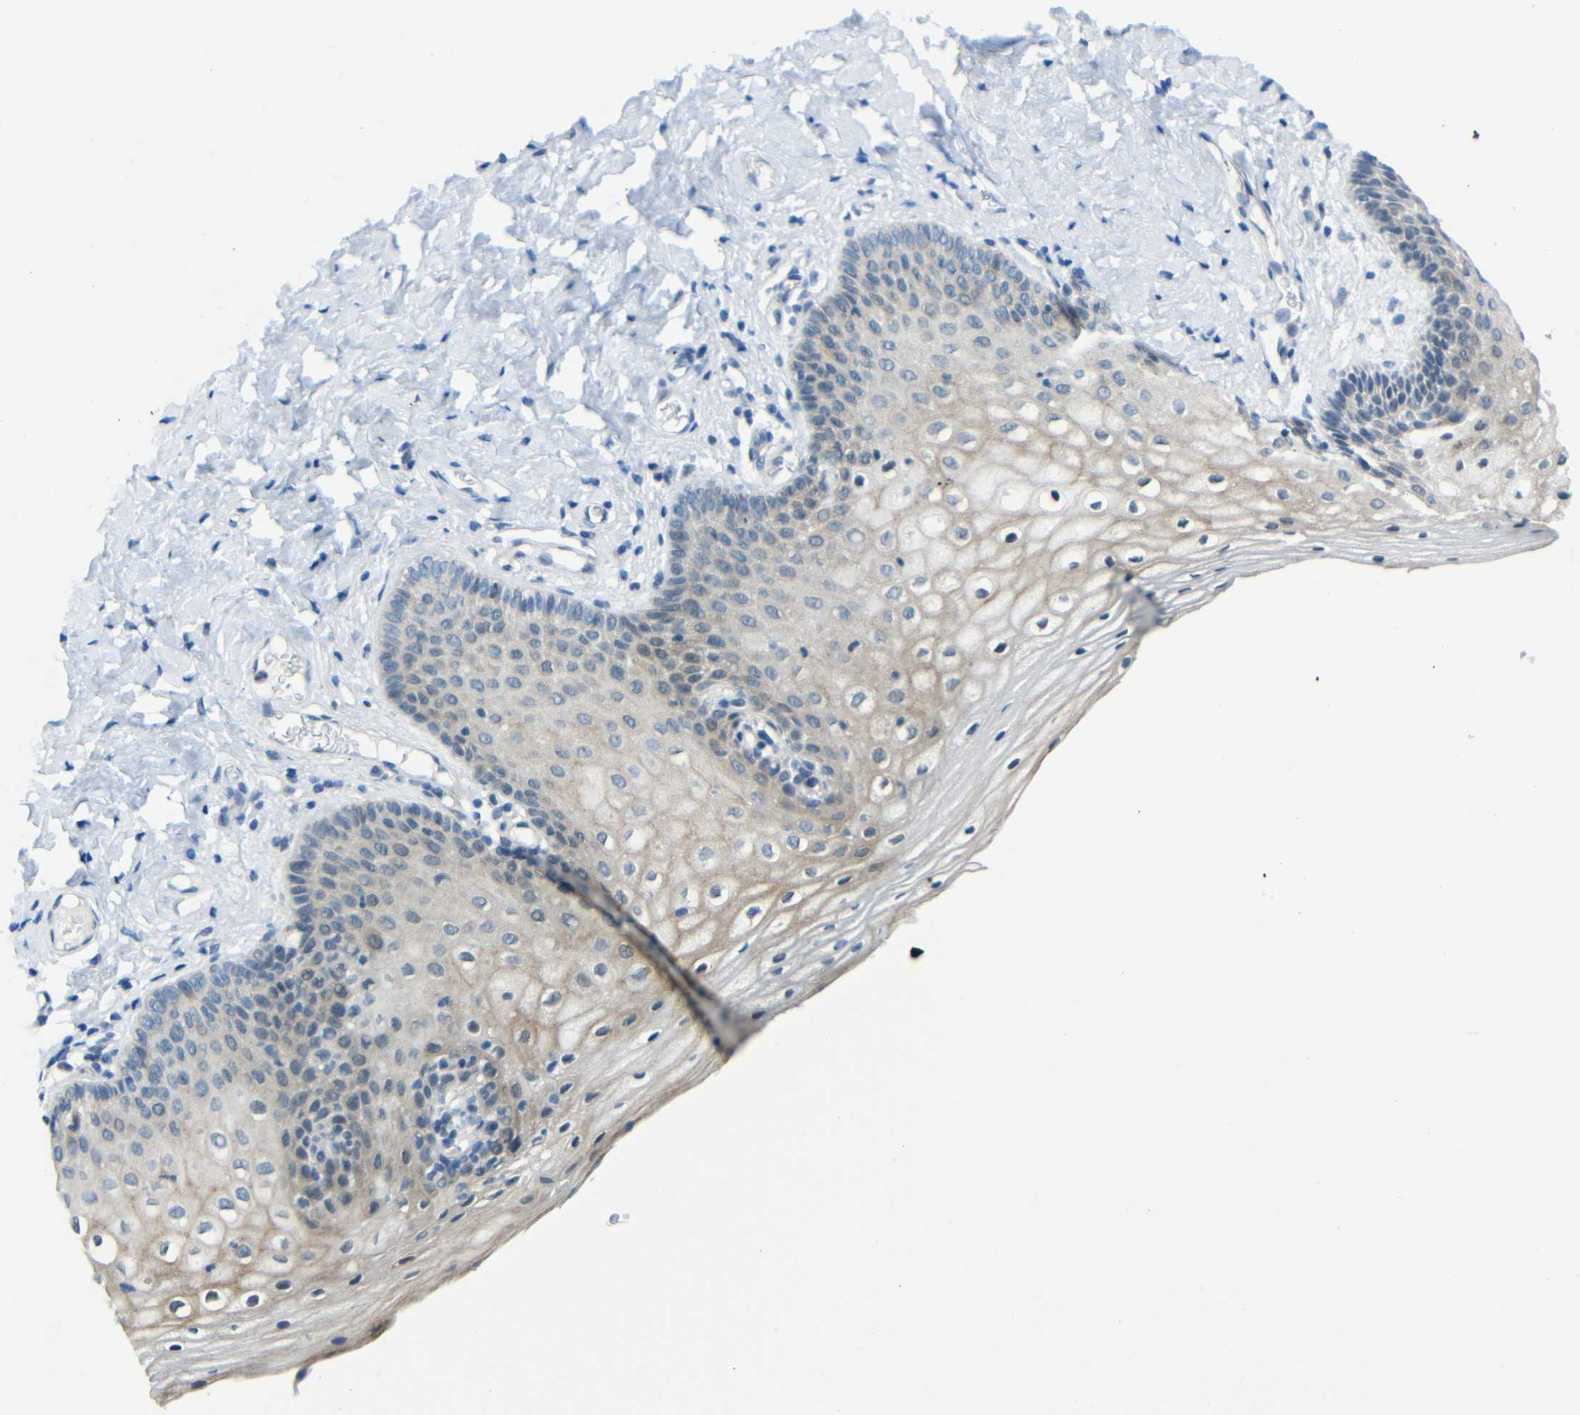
{"staining": {"intensity": "weak", "quantity": ">75%", "location": "cytoplasmic/membranous"}, "tissue": "vagina", "cell_type": "Squamous epithelial cells", "image_type": "normal", "snomed": [{"axis": "morphology", "description": "Normal tissue, NOS"}, {"axis": "topography", "description": "Vagina"}], "caption": "Immunohistochemistry photomicrograph of benign vagina stained for a protein (brown), which shows low levels of weak cytoplasmic/membranous staining in approximately >75% of squamous epithelial cells.", "gene": "ANKRD22", "patient": {"sex": "female", "age": 55}}